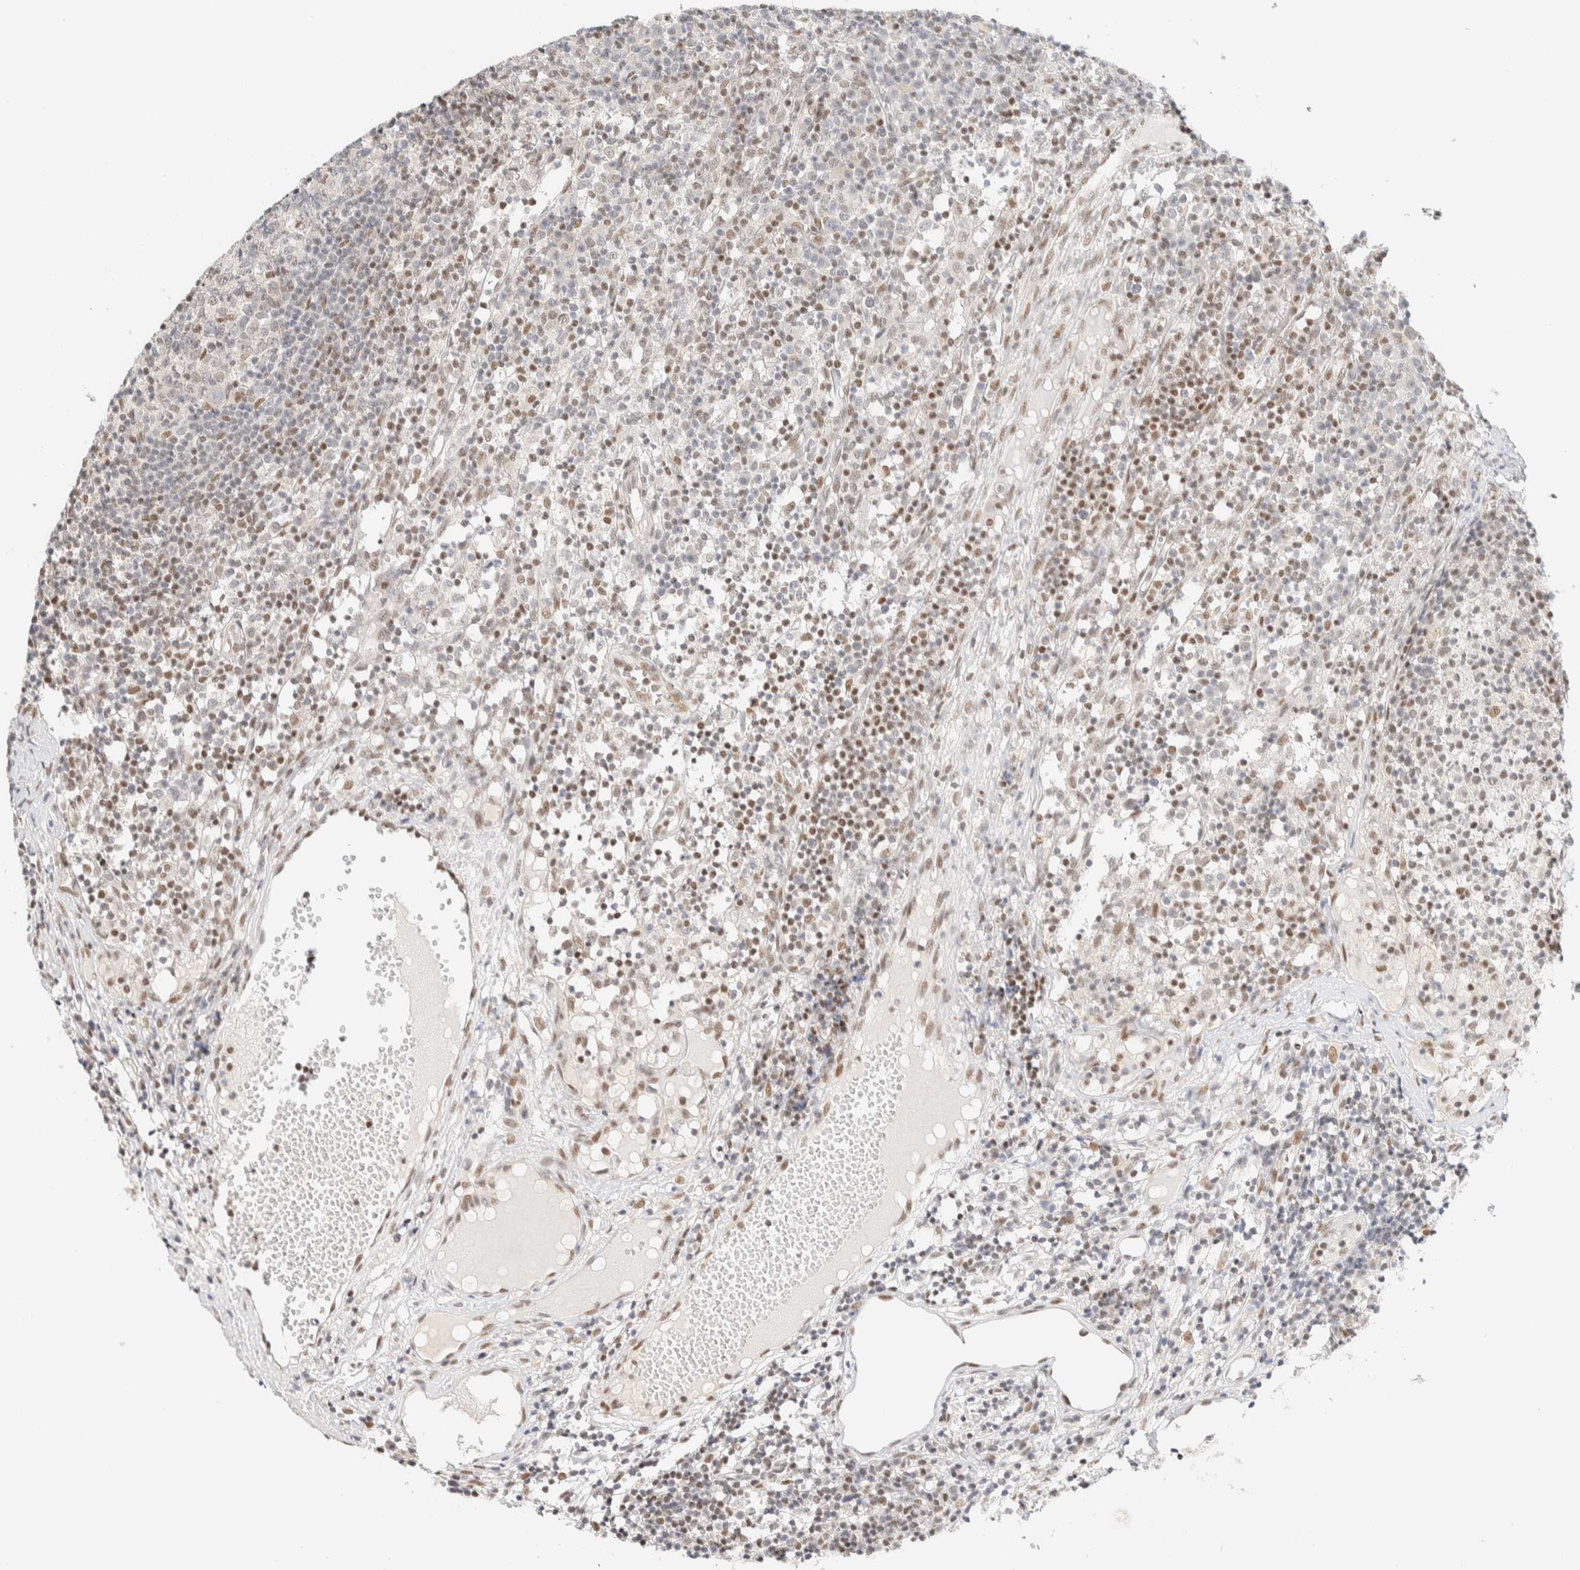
{"staining": {"intensity": "moderate", "quantity": "<25%", "location": "nuclear"}, "tissue": "lymph node", "cell_type": "Germinal center cells", "image_type": "normal", "snomed": [{"axis": "morphology", "description": "Normal tissue, NOS"}, {"axis": "morphology", "description": "Inflammation, NOS"}, {"axis": "topography", "description": "Lymph node"}], "caption": "Immunohistochemistry (IHC) (DAB) staining of normal lymph node exhibits moderate nuclear protein expression in approximately <25% of germinal center cells. (Brightfield microscopy of DAB IHC at high magnification).", "gene": "PYGO2", "patient": {"sex": "male", "age": 55}}